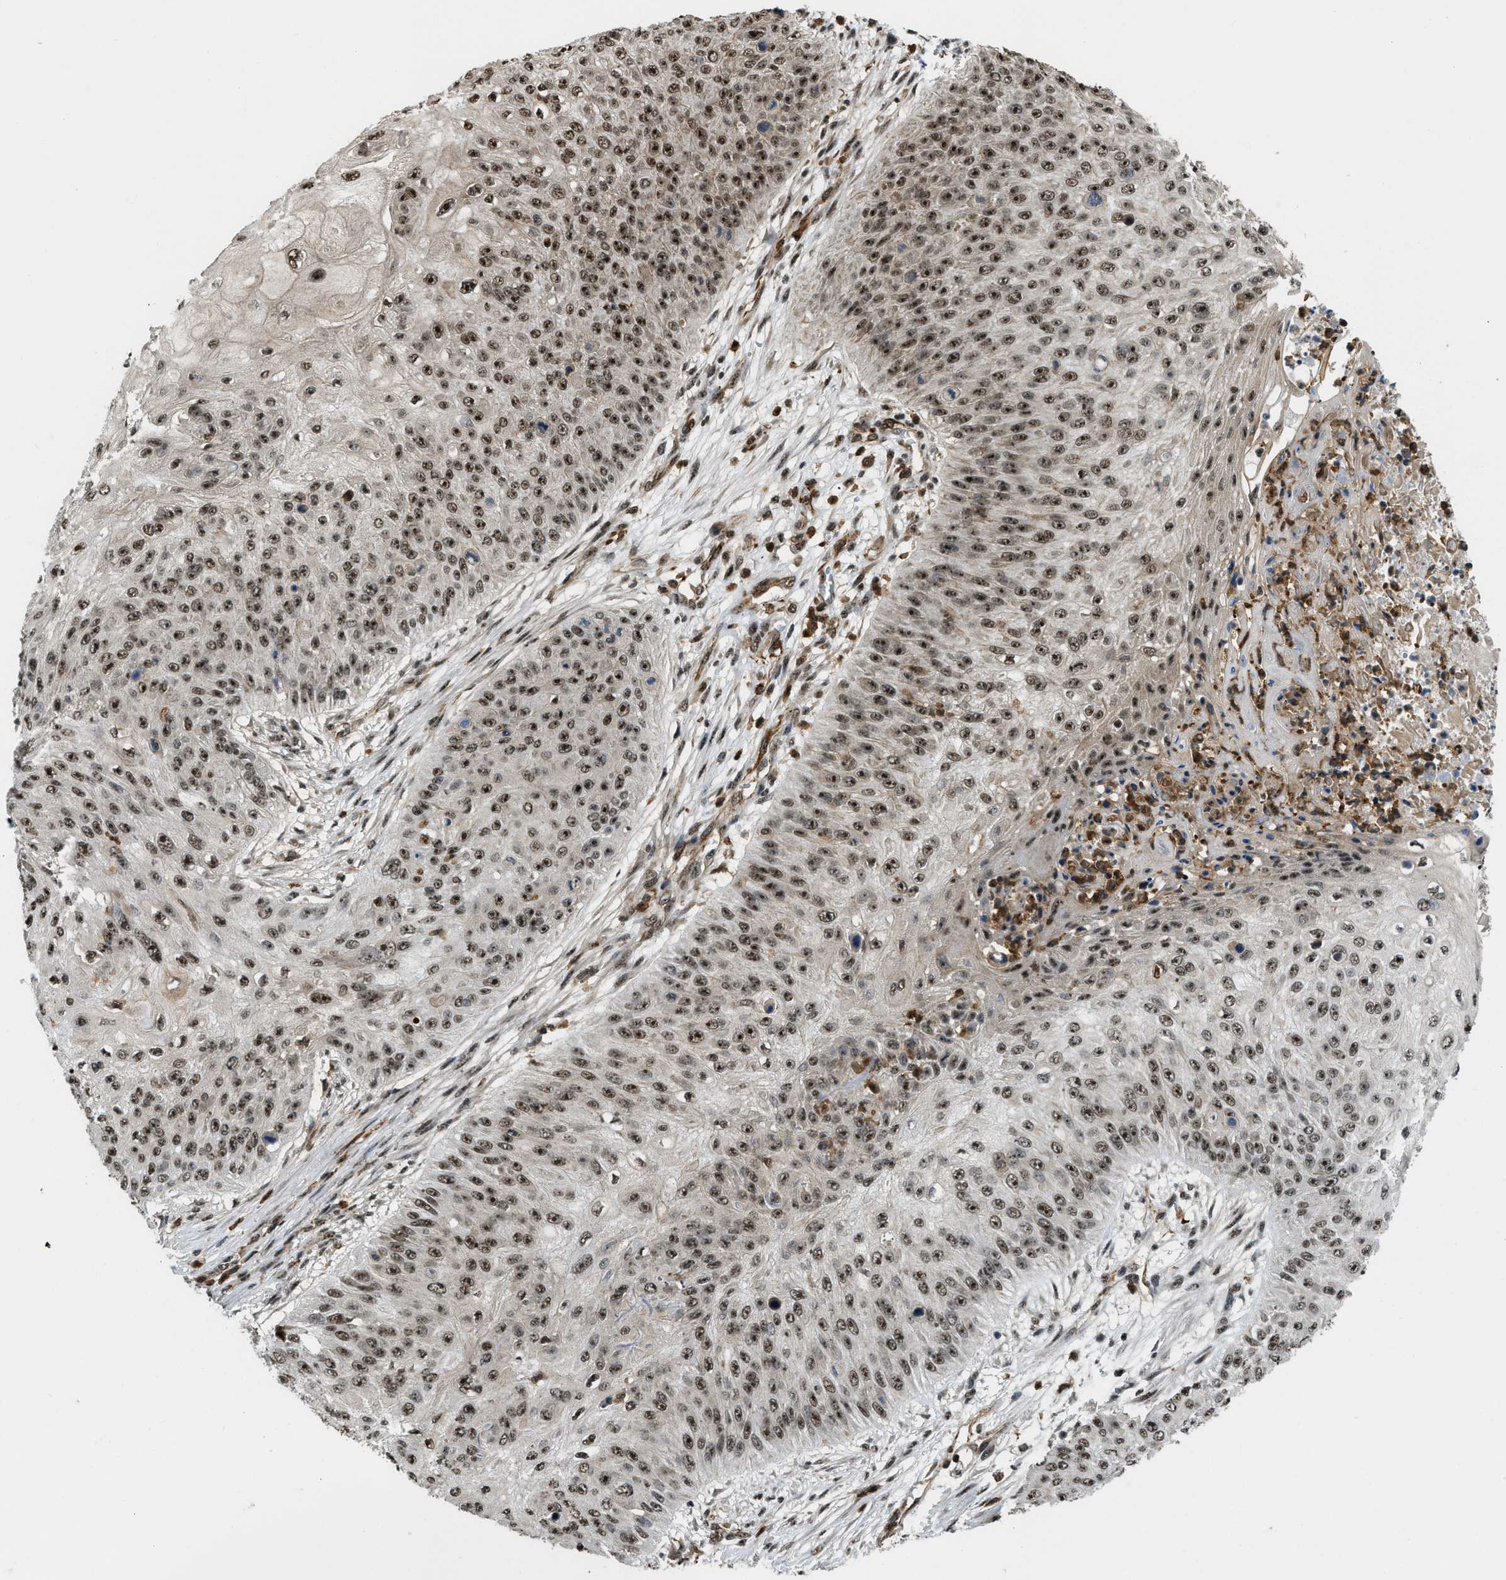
{"staining": {"intensity": "strong", "quantity": ">75%", "location": "nuclear"}, "tissue": "skin cancer", "cell_type": "Tumor cells", "image_type": "cancer", "snomed": [{"axis": "morphology", "description": "Squamous cell carcinoma, NOS"}, {"axis": "topography", "description": "Skin"}], "caption": "Immunohistochemical staining of human skin cancer reveals strong nuclear protein expression in about >75% of tumor cells.", "gene": "E2F1", "patient": {"sex": "female", "age": 80}}